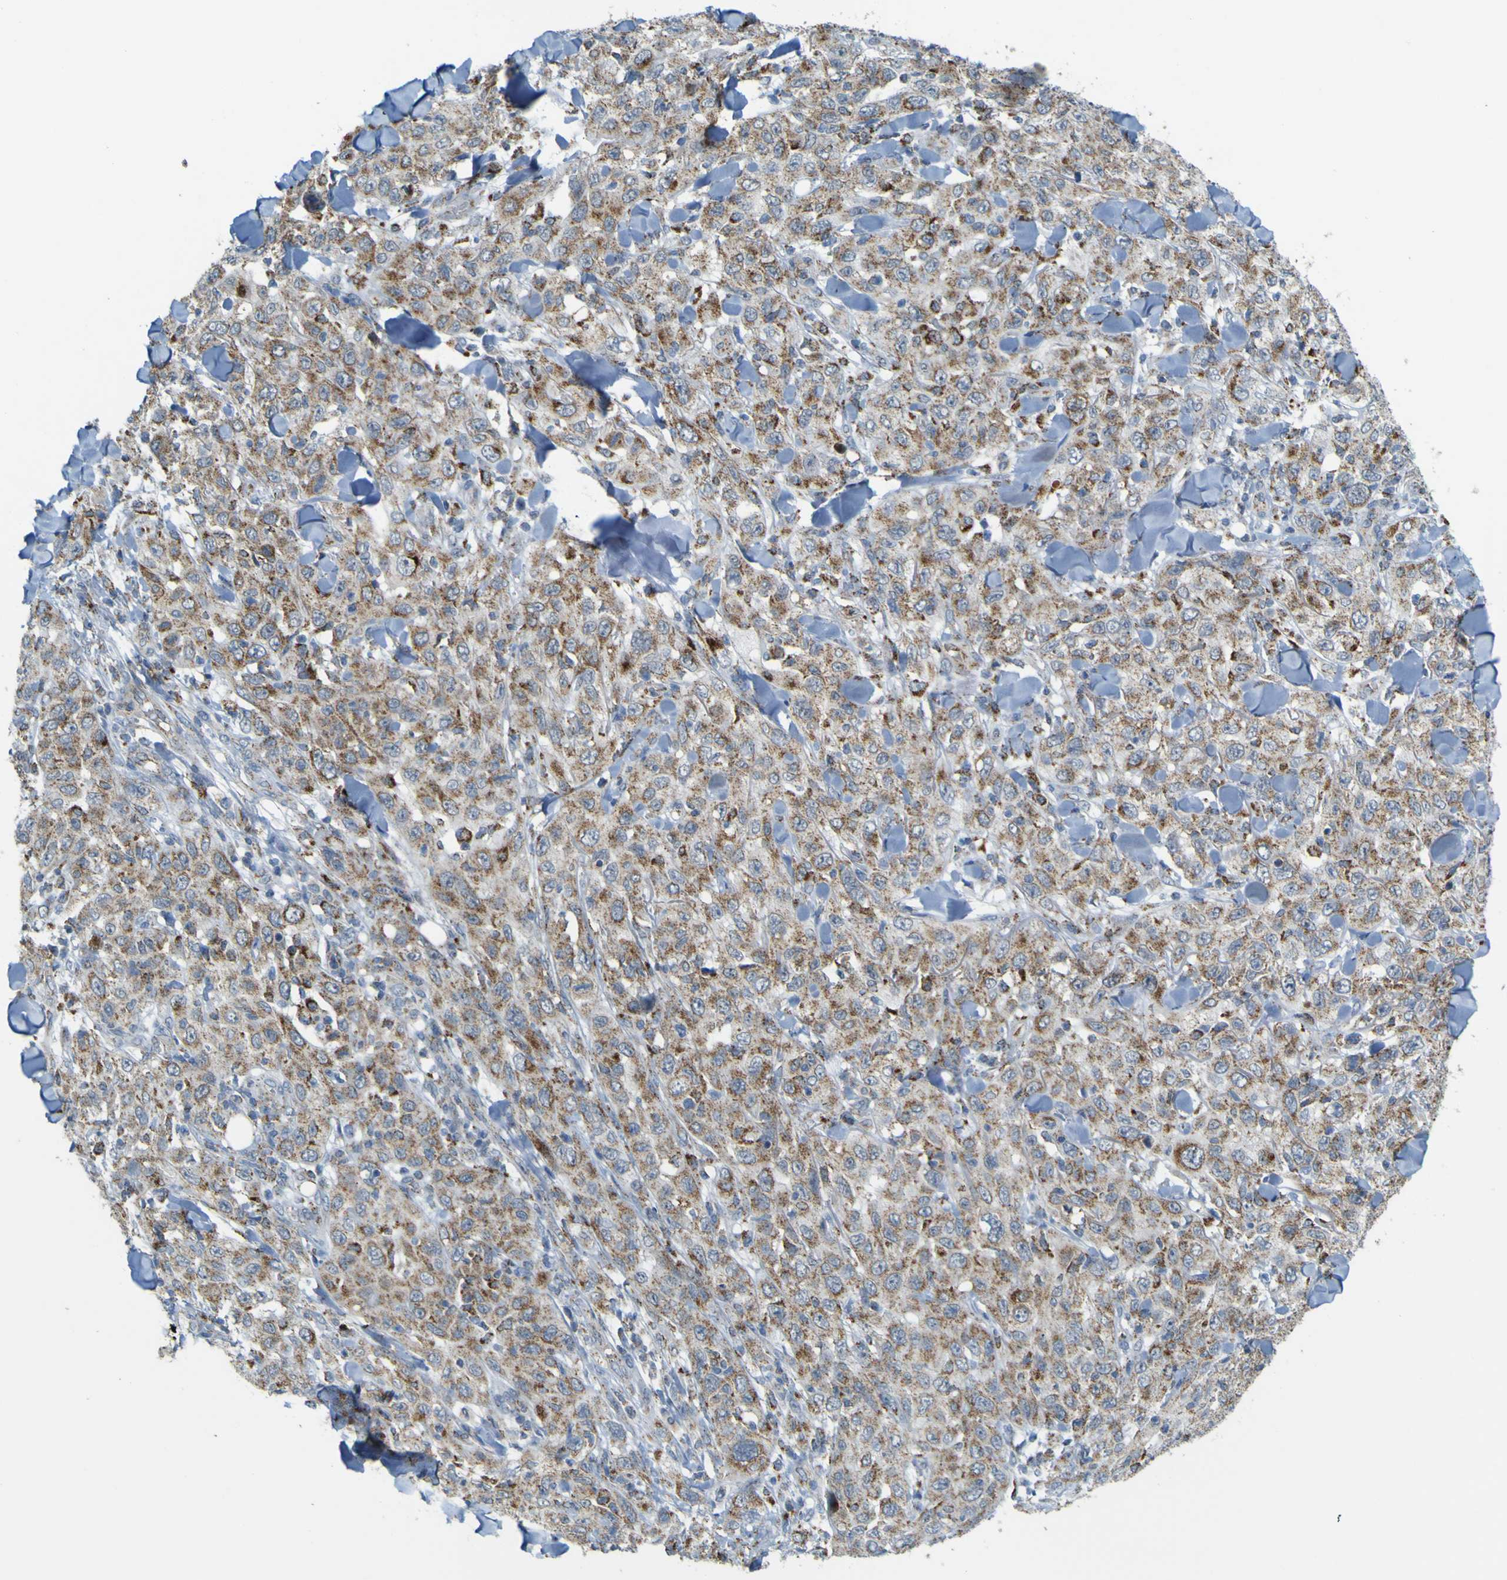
{"staining": {"intensity": "moderate", "quantity": ">75%", "location": "cytoplasmic/membranous"}, "tissue": "skin cancer", "cell_type": "Tumor cells", "image_type": "cancer", "snomed": [{"axis": "morphology", "description": "Squamous cell carcinoma, NOS"}, {"axis": "topography", "description": "Skin"}], "caption": "Protein staining exhibits moderate cytoplasmic/membranous staining in about >75% of tumor cells in skin cancer (squamous cell carcinoma).", "gene": "ACBD5", "patient": {"sex": "female", "age": 88}}